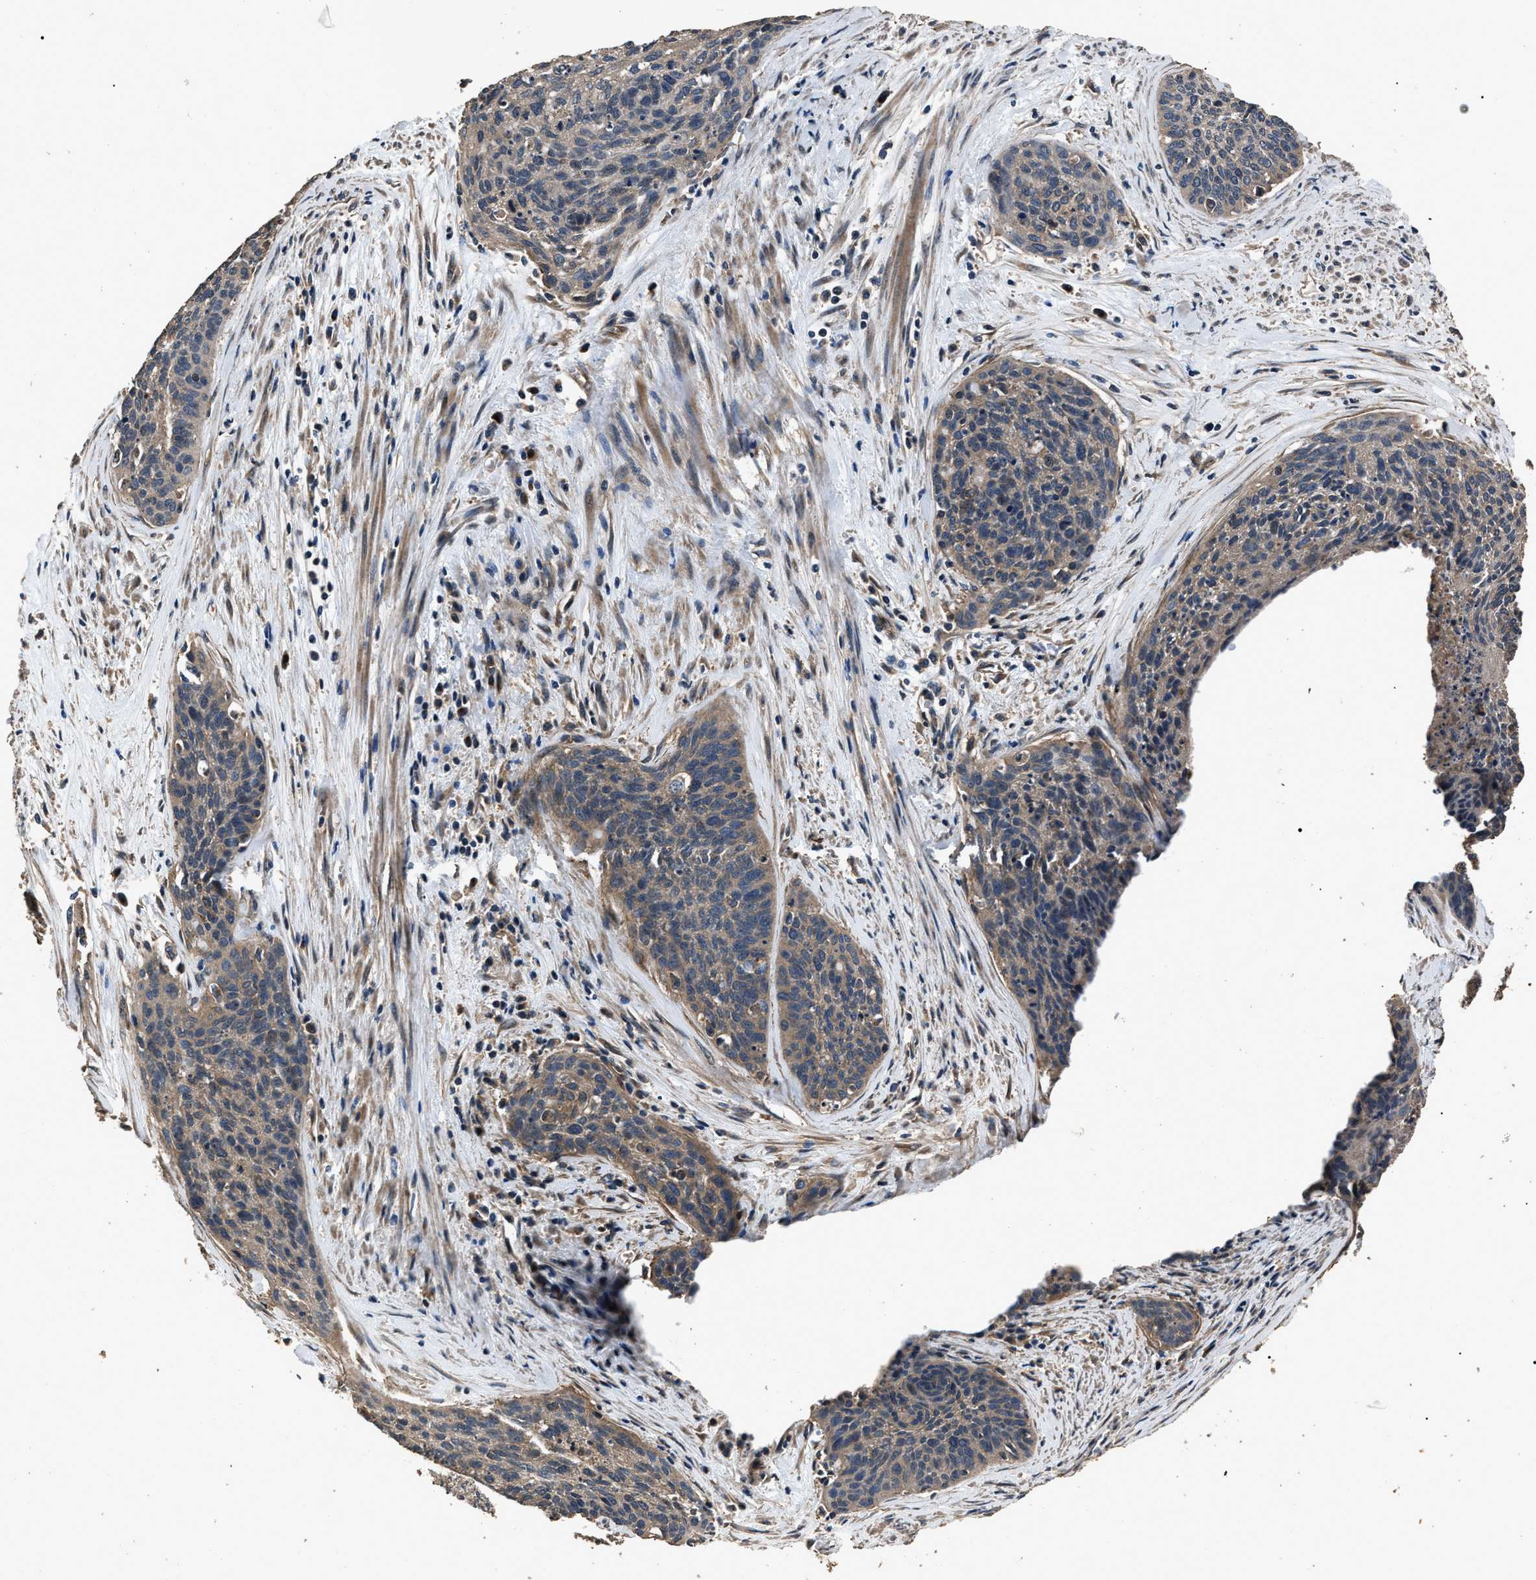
{"staining": {"intensity": "weak", "quantity": ">75%", "location": "cytoplasmic/membranous"}, "tissue": "cervical cancer", "cell_type": "Tumor cells", "image_type": "cancer", "snomed": [{"axis": "morphology", "description": "Squamous cell carcinoma, NOS"}, {"axis": "topography", "description": "Cervix"}], "caption": "A high-resolution photomicrograph shows IHC staining of cervical cancer, which reveals weak cytoplasmic/membranous positivity in about >75% of tumor cells.", "gene": "RNF216", "patient": {"sex": "female", "age": 55}}